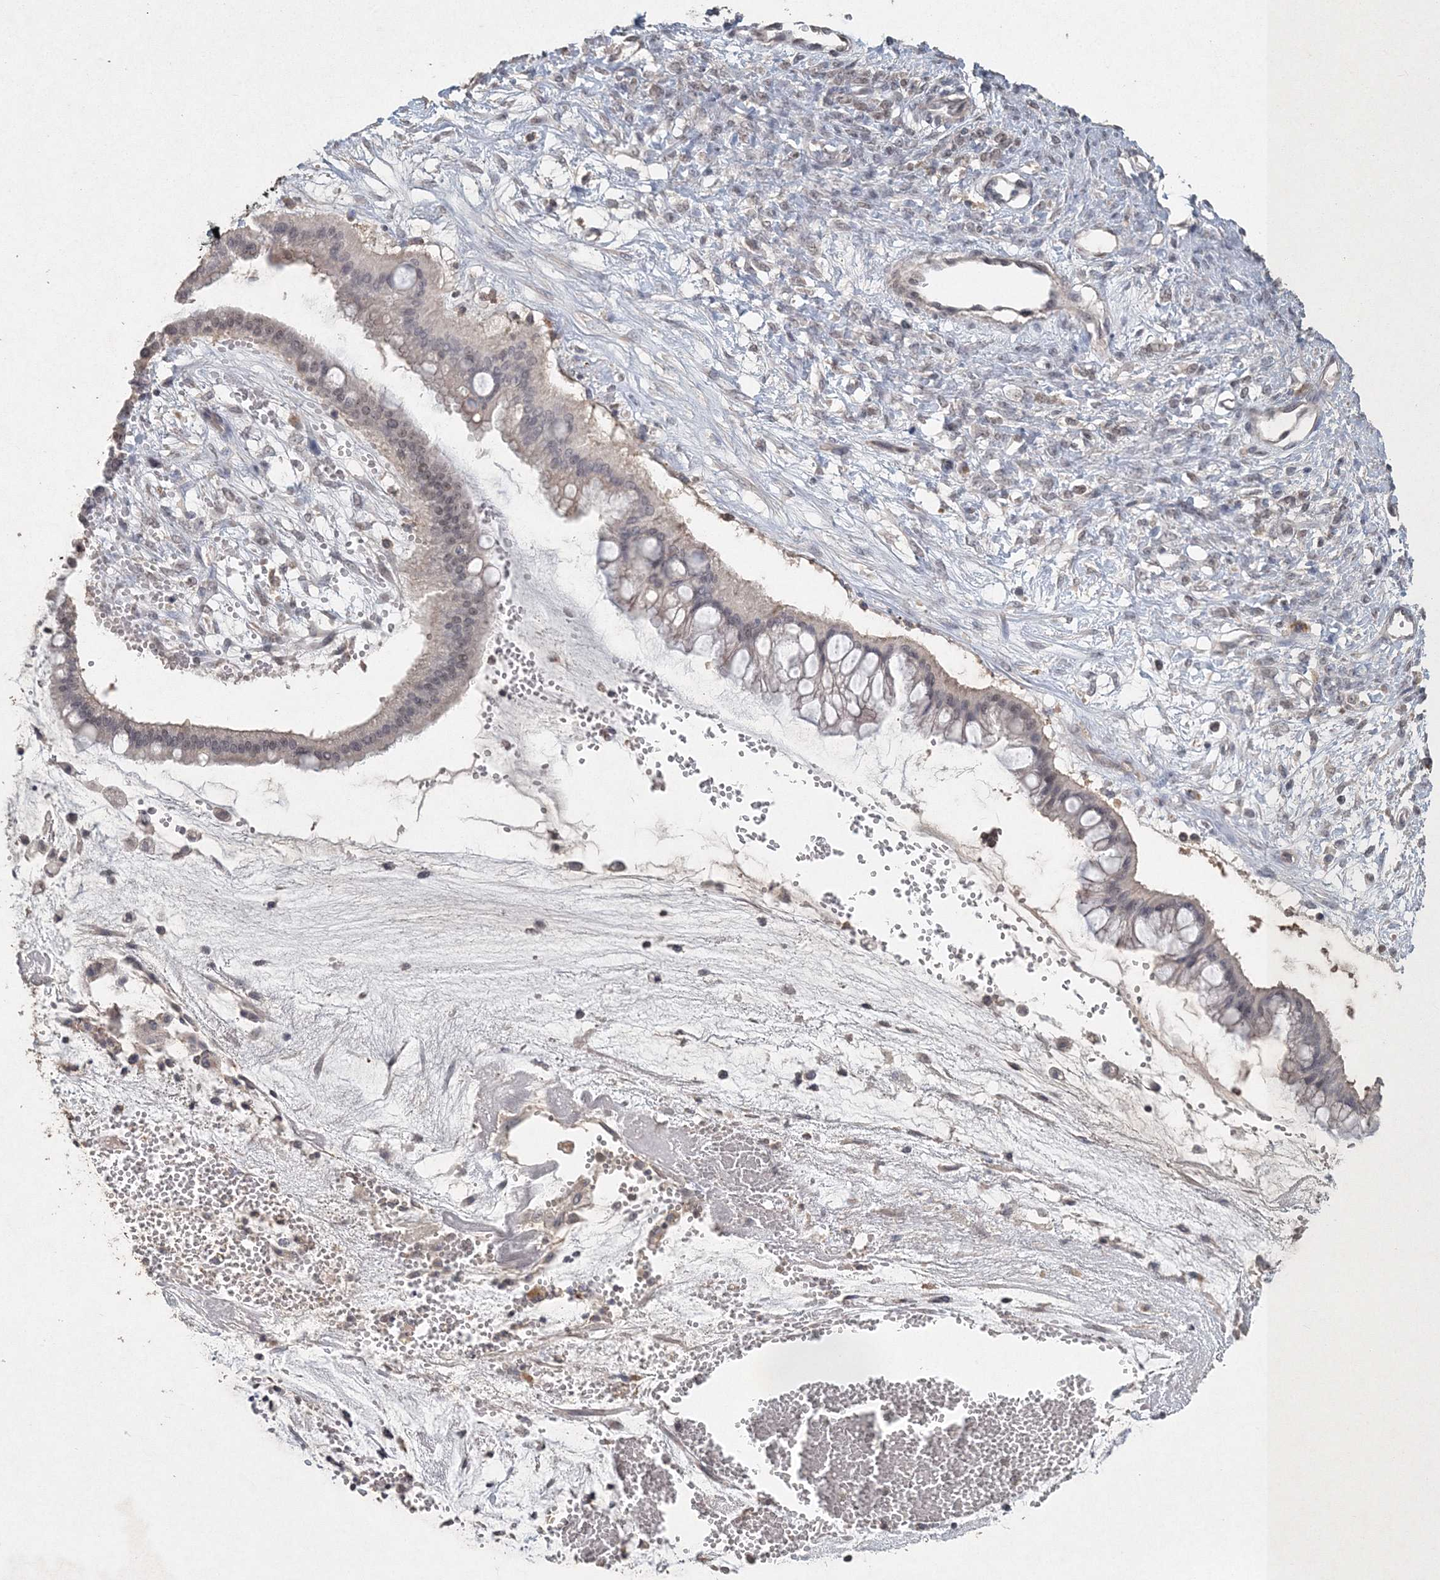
{"staining": {"intensity": "negative", "quantity": "none", "location": "none"}, "tissue": "ovarian cancer", "cell_type": "Tumor cells", "image_type": "cancer", "snomed": [{"axis": "morphology", "description": "Cystadenocarcinoma, mucinous, NOS"}, {"axis": "topography", "description": "Ovary"}], "caption": "Tumor cells are negative for protein expression in human ovarian cancer. (Stains: DAB (3,3'-diaminobenzidine) IHC with hematoxylin counter stain, Microscopy: brightfield microscopy at high magnification).", "gene": "UIMC1", "patient": {"sex": "female", "age": 73}}